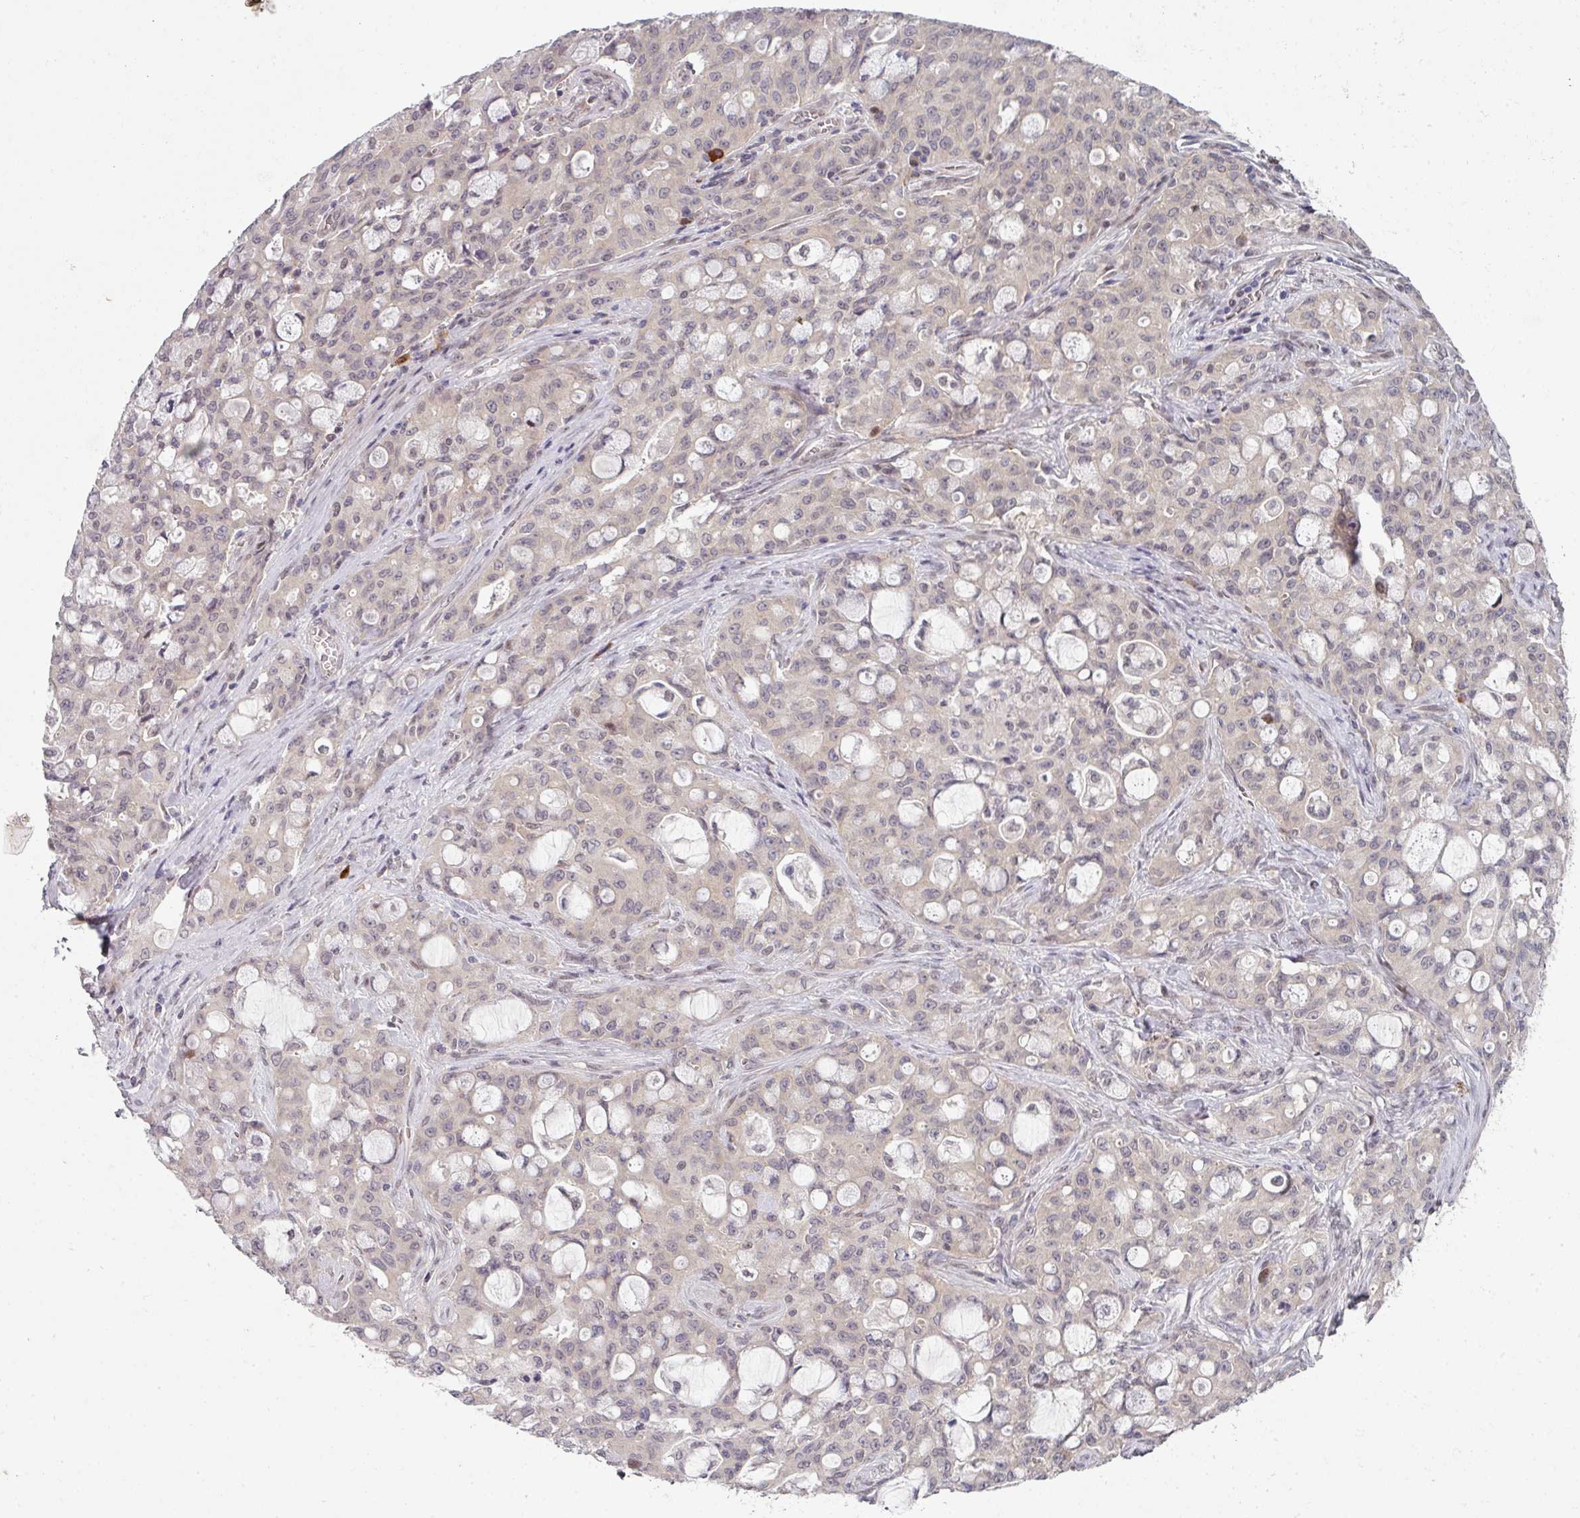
{"staining": {"intensity": "negative", "quantity": "none", "location": "none"}, "tissue": "lung cancer", "cell_type": "Tumor cells", "image_type": "cancer", "snomed": [{"axis": "morphology", "description": "Adenocarcinoma, NOS"}, {"axis": "topography", "description": "Lung"}], "caption": "Lung adenocarcinoma stained for a protein using immunohistochemistry displays no expression tumor cells.", "gene": "TMCC1", "patient": {"sex": "female", "age": 44}}